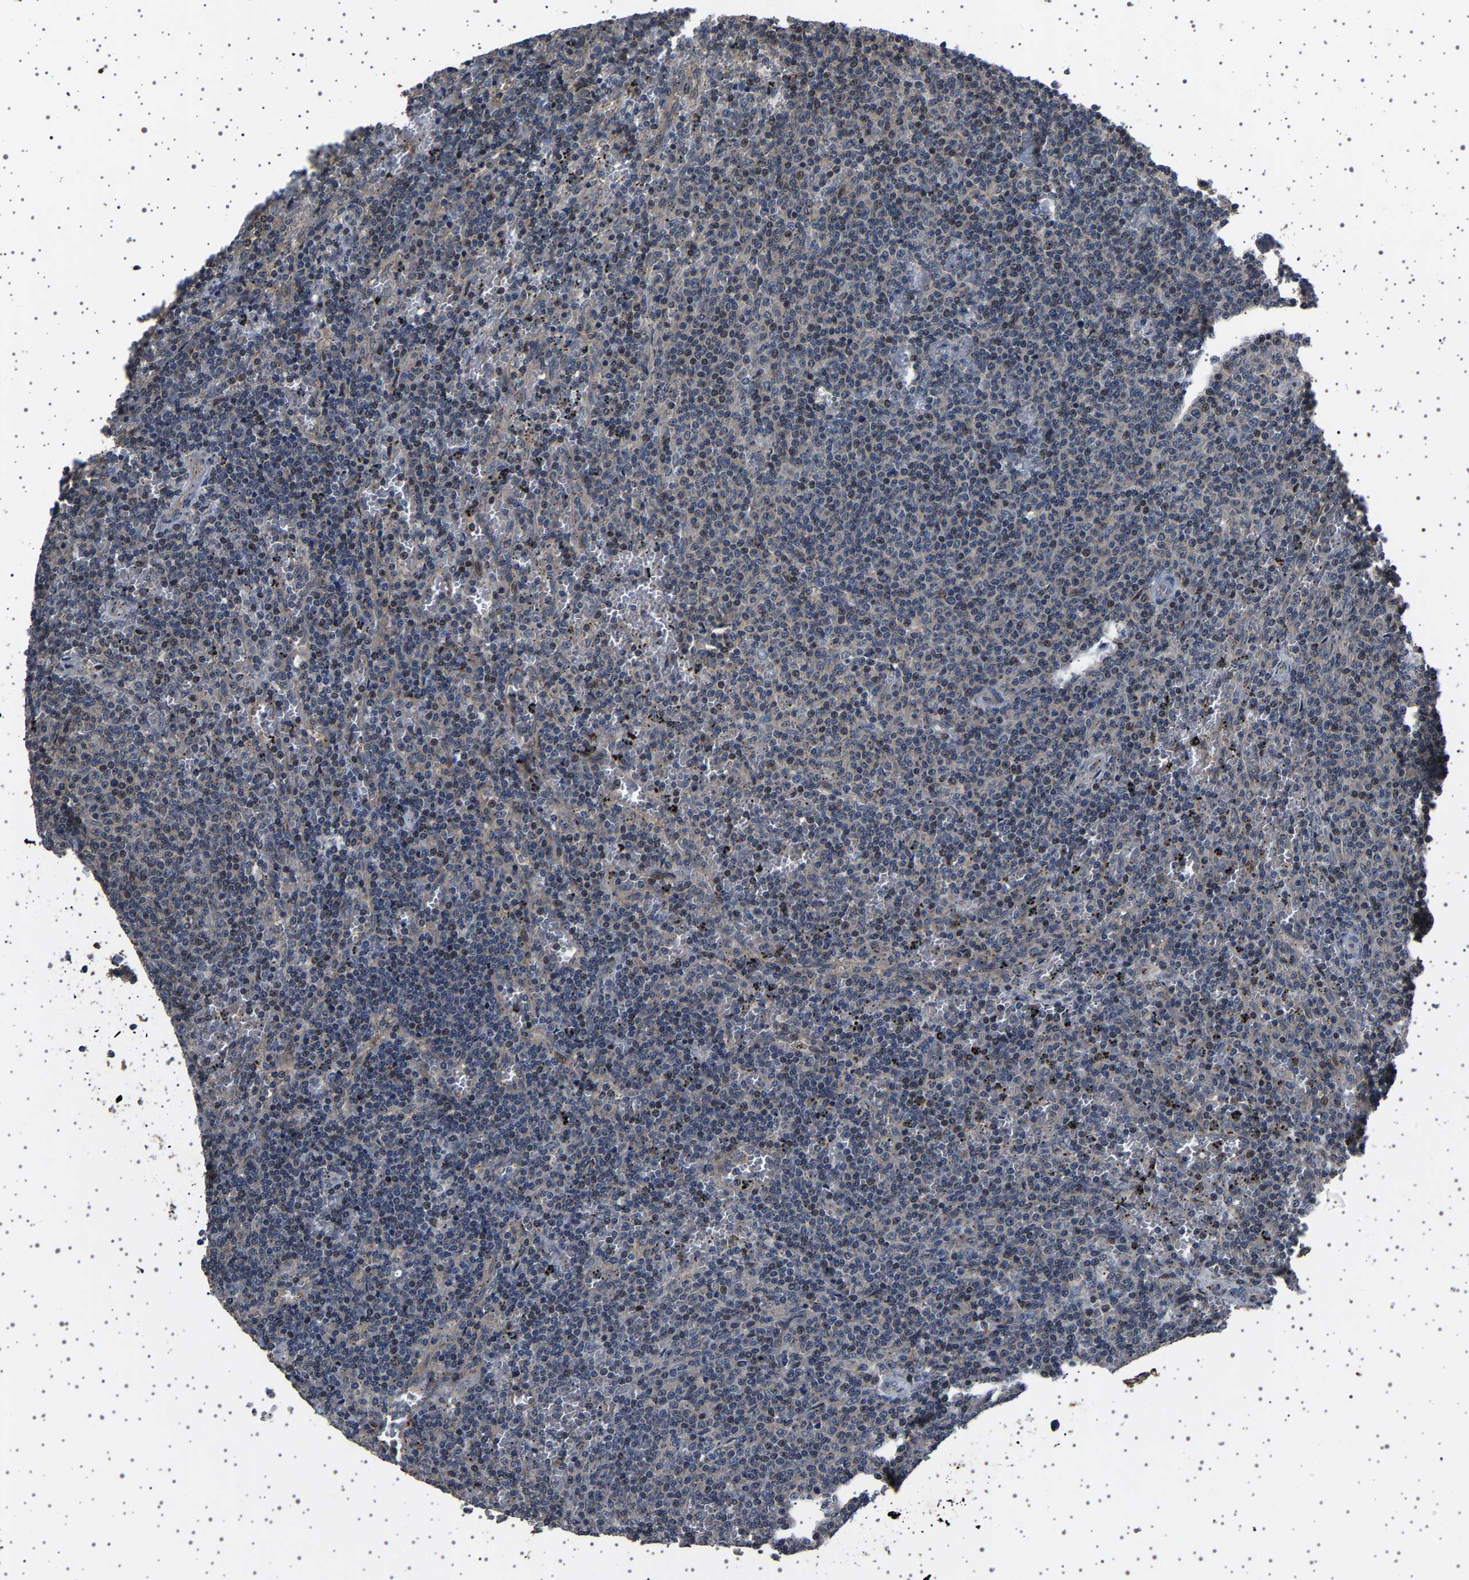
{"staining": {"intensity": "negative", "quantity": "none", "location": "none"}, "tissue": "lymphoma", "cell_type": "Tumor cells", "image_type": "cancer", "snomed": [{"axis": "morphology", "description": "Malignant lymphoma, non-Hodgkin's type, Low grade"}, {"axis": "topography", "description": "Spleen"}], "caption": "The image displays no significant staining in tumor cells of low-grade malignant lymphoma, non-Hodgkin's type.", "gene": "NCKAP1", "patient": {"sex": "female", "age": 50}}